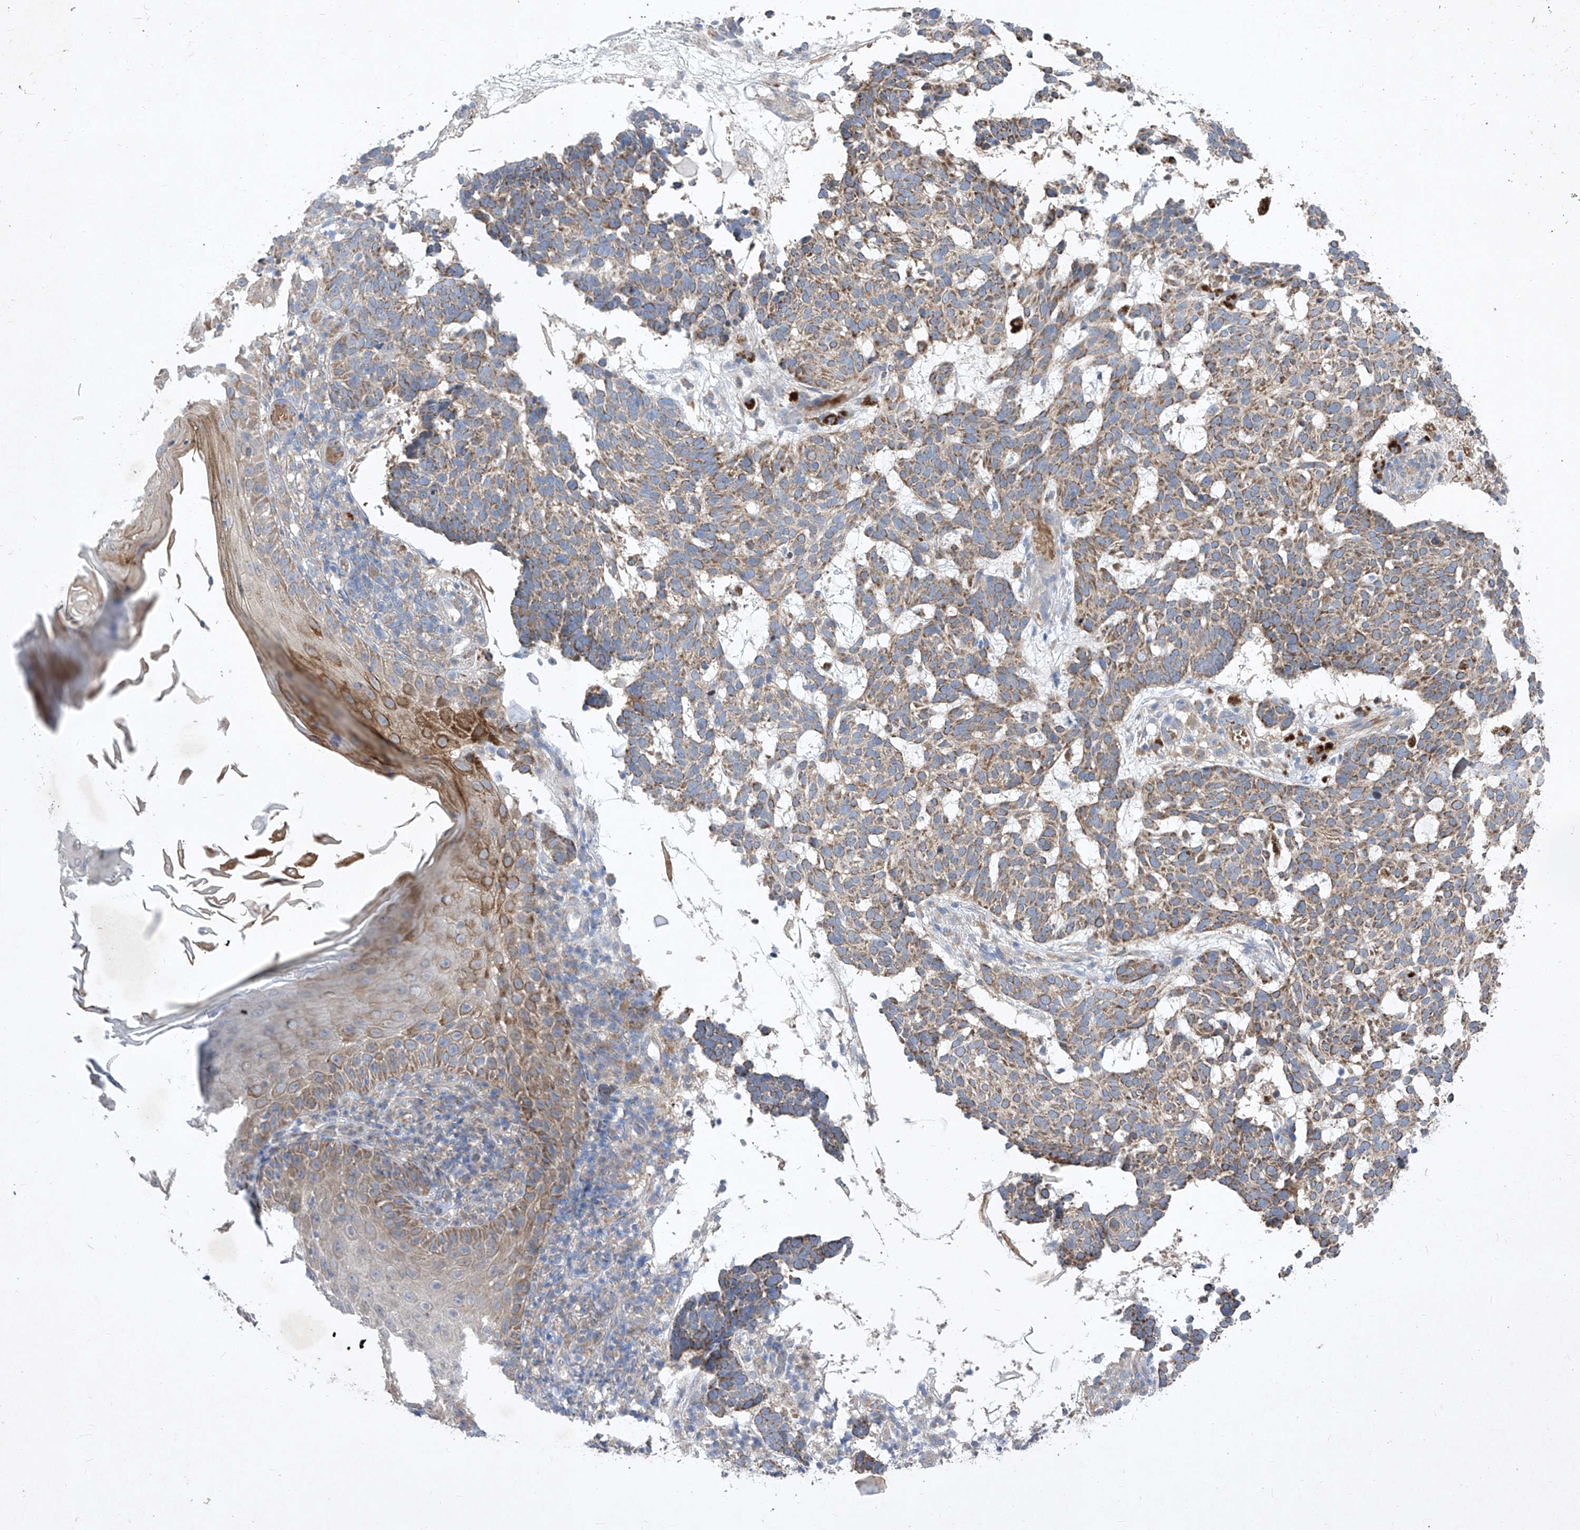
{"staining": {"intensity": "weak", "quantity": ">75%", "location": "cytoplasmic/membranous"}, "tissue": "skin cancer", "cell_type": "Tumor cells", "image_type": "cancer", "snomed": [{"axis": "morphology", "description": "Basal cell carcinoma"}, {"axis": "topography", "description": "Skin"}], "caption": "Human skin cancer stained with a brown dye shows weak cytoplasmic/membranous positive expression in about >75% of tumor cells.", "gene": "COQ3", "patient": {"sex": "male", "age": 85}}